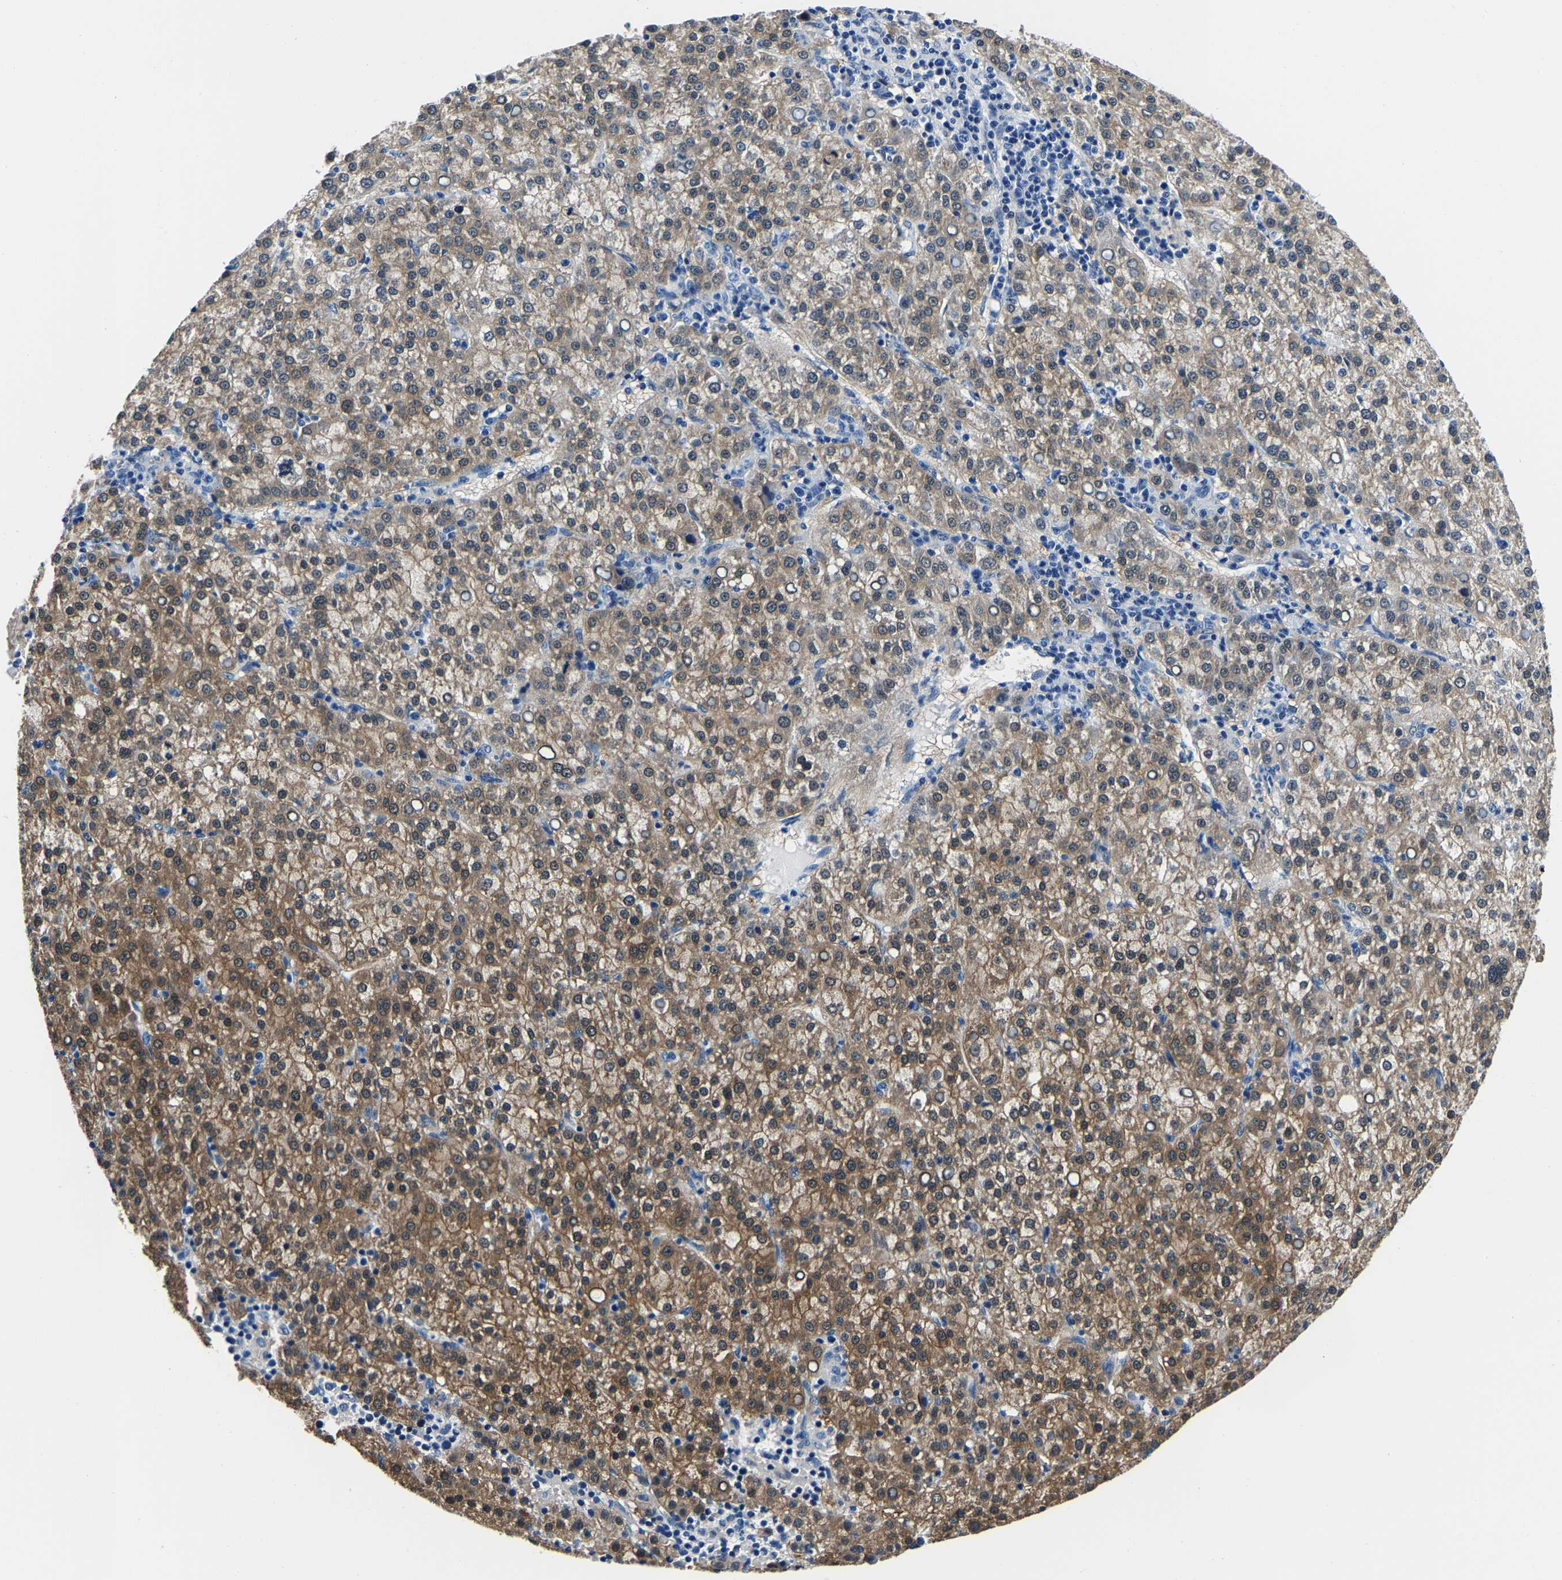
{"staining": {"intensity": "moderate", "quantity": ">75%", "location": "cytoplasmic/membranous"}, "tissue": "liver cancer", "cell_type": "Tumor cells", "image_type": "cancer", "snomed": [{"axis": "morphology", "description": "Carcinoma, Hepatocellular, NOS"}, {"axis": "topography", "description": "Liver"}], "caption": "Protein staining of liver hepatocellular carcinoma tissue demonstrates moderate cytoplasmic/membranous staining in about >75% of tumor cells.", "gene": "ACO1", "patient": {"sex": "female", "age": 58}}